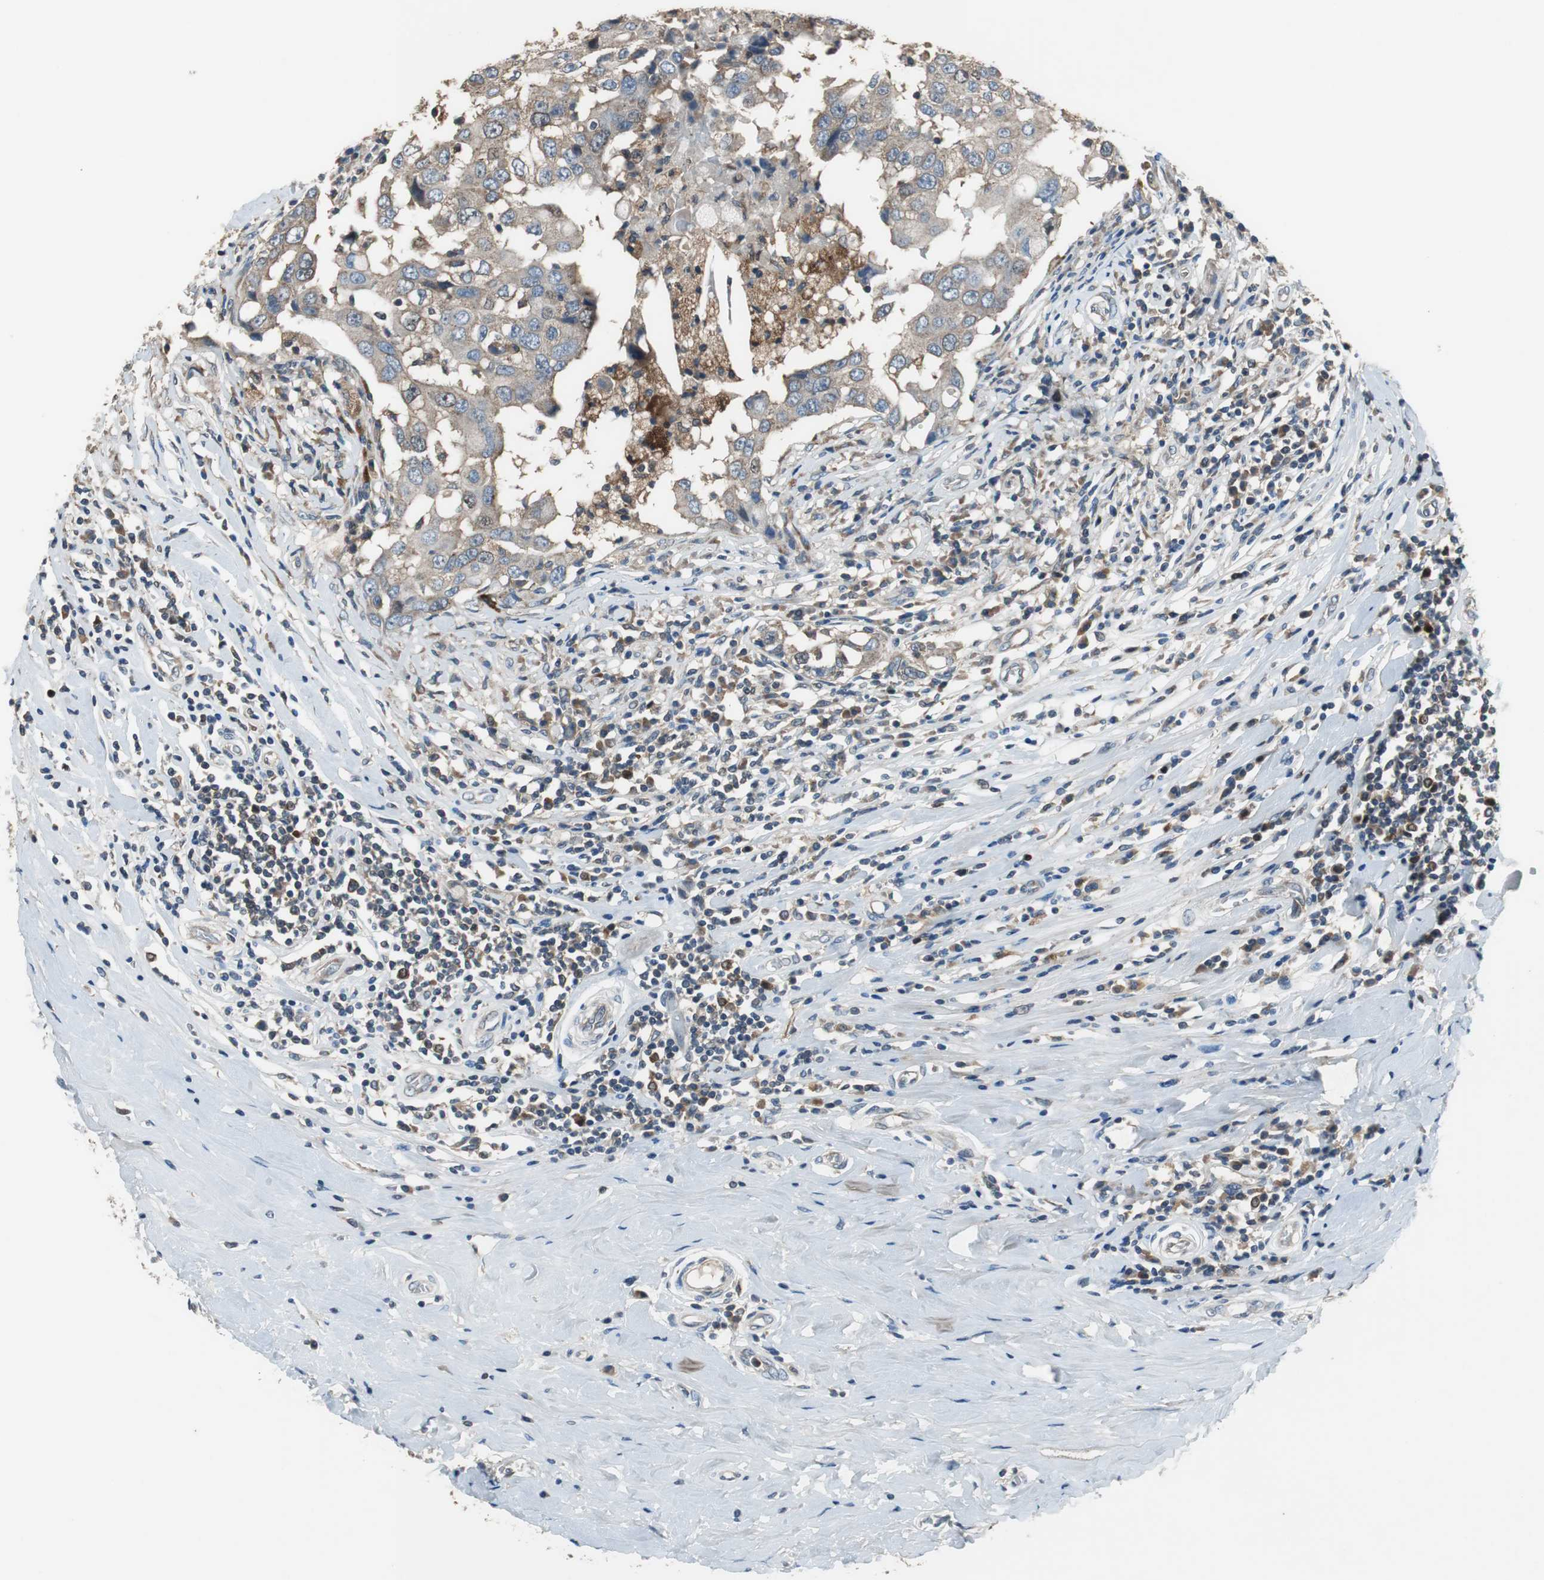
{"staining": {"intensity": "weak", "quantity": ">75%", "location": "cytoplasmic/membranous"}, "tissue": "breast cancer", "cell_type": "Tumor cells", "image_type": "cancer", "snomed": [{"axis": "morphology", "description": "Duct carcinoma"}, {"axis": "topography", "description": "Breast"}], "caption": "Breast cancer (intraductal carcinoma) stained for a protein (brown) displays weak cytoplasmic/membranous positive staining in about >75% of tumor cells.", "gene": "PI4KB", "patient": {"sex": "female", "age": 27}}